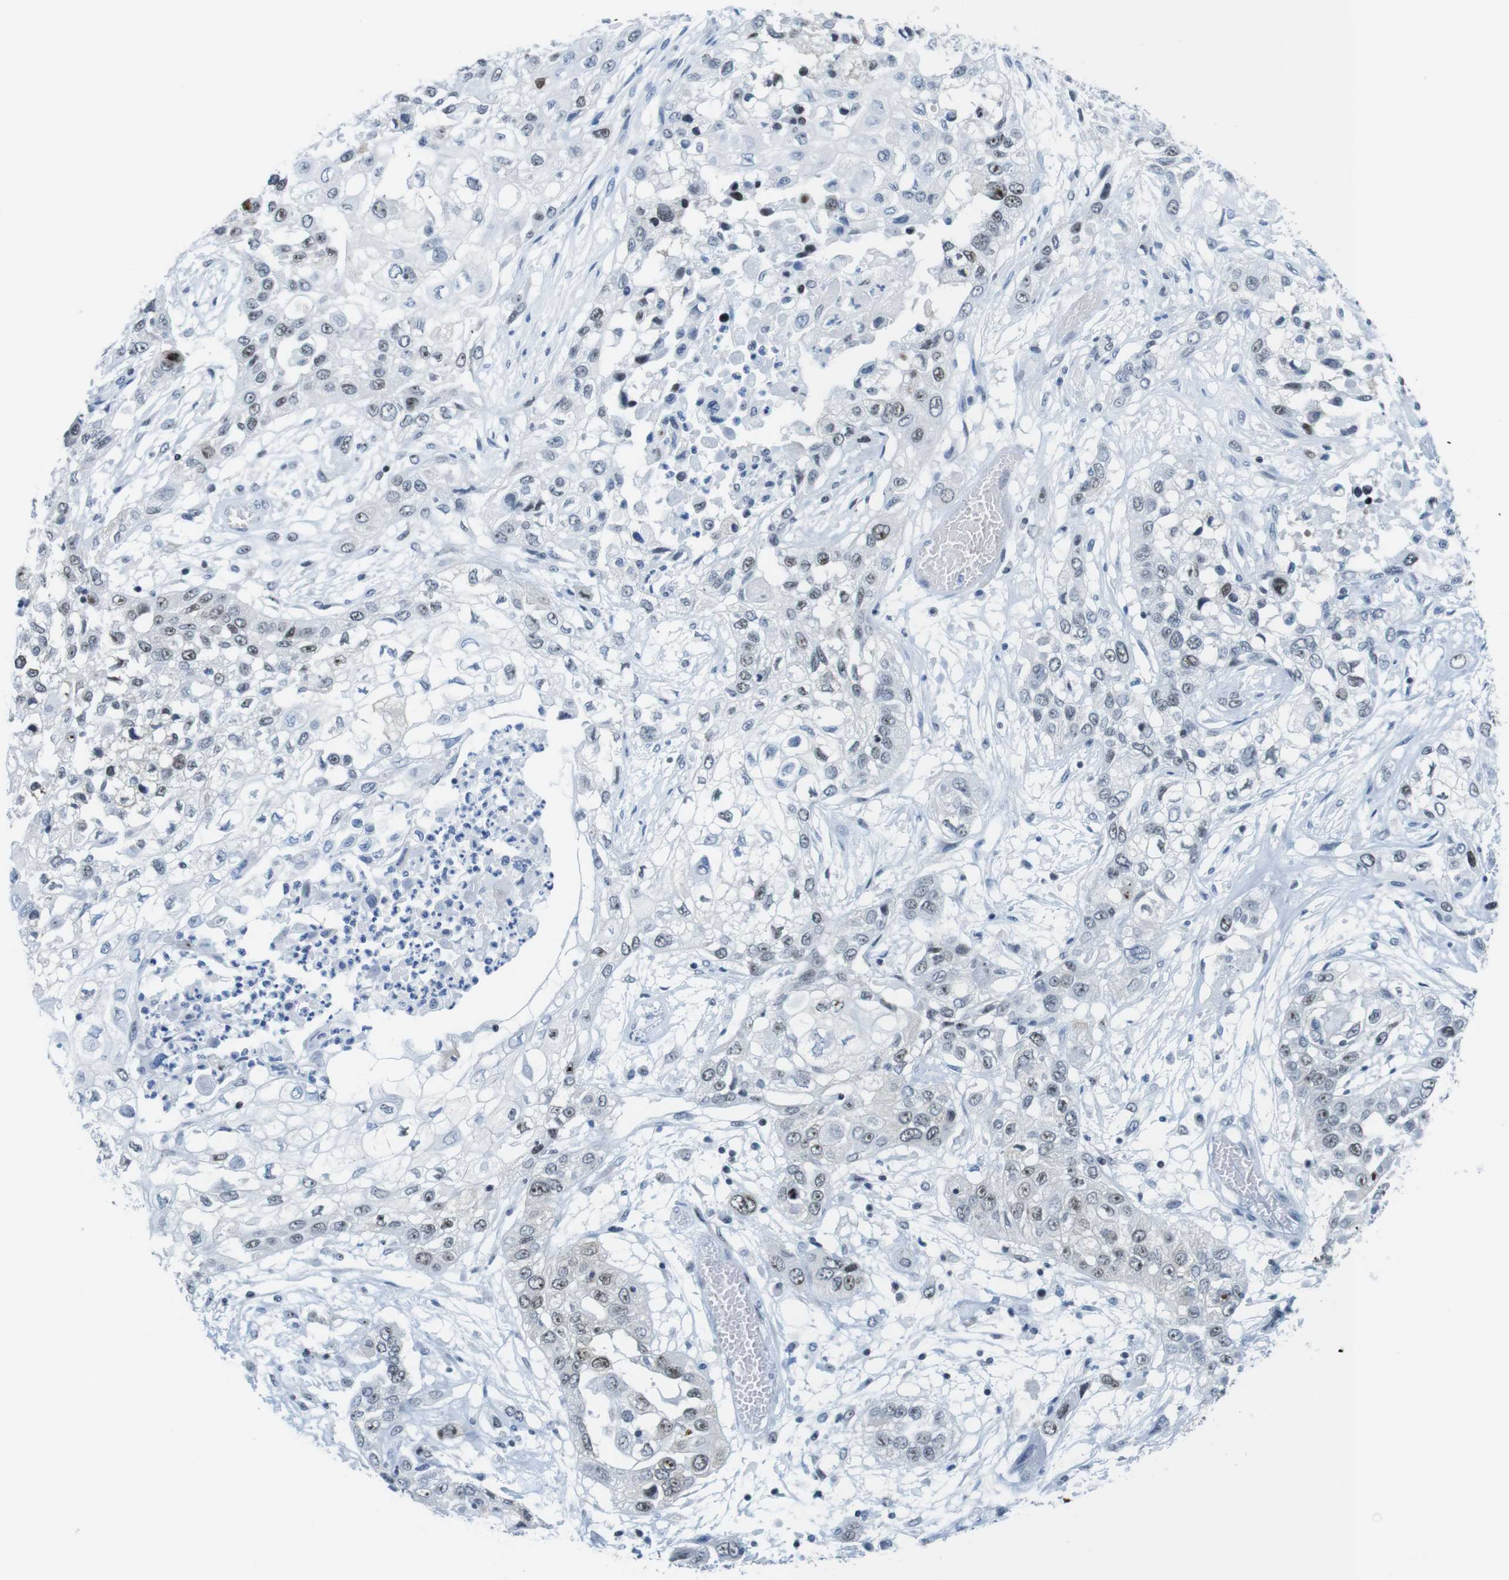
{"staining": {"intensity": "moderate", "quantity": "25%-75%", "location": "nuclear"}, "tissue": "lung cancer", "cell_type": "Tumor cells", "image_type": "cancer", "snomed": [{"axis": "morphology", "description": "Squamous cell carcinoma, NOS"}, {"axis": "topography", "description": "Lung"}], "caption": "A brown stain highlights moderate nuclear staining of a protein in lung cancer tumor cells.", "gene": "NIFK", "patient": {"sex": "male", "age": 71}}